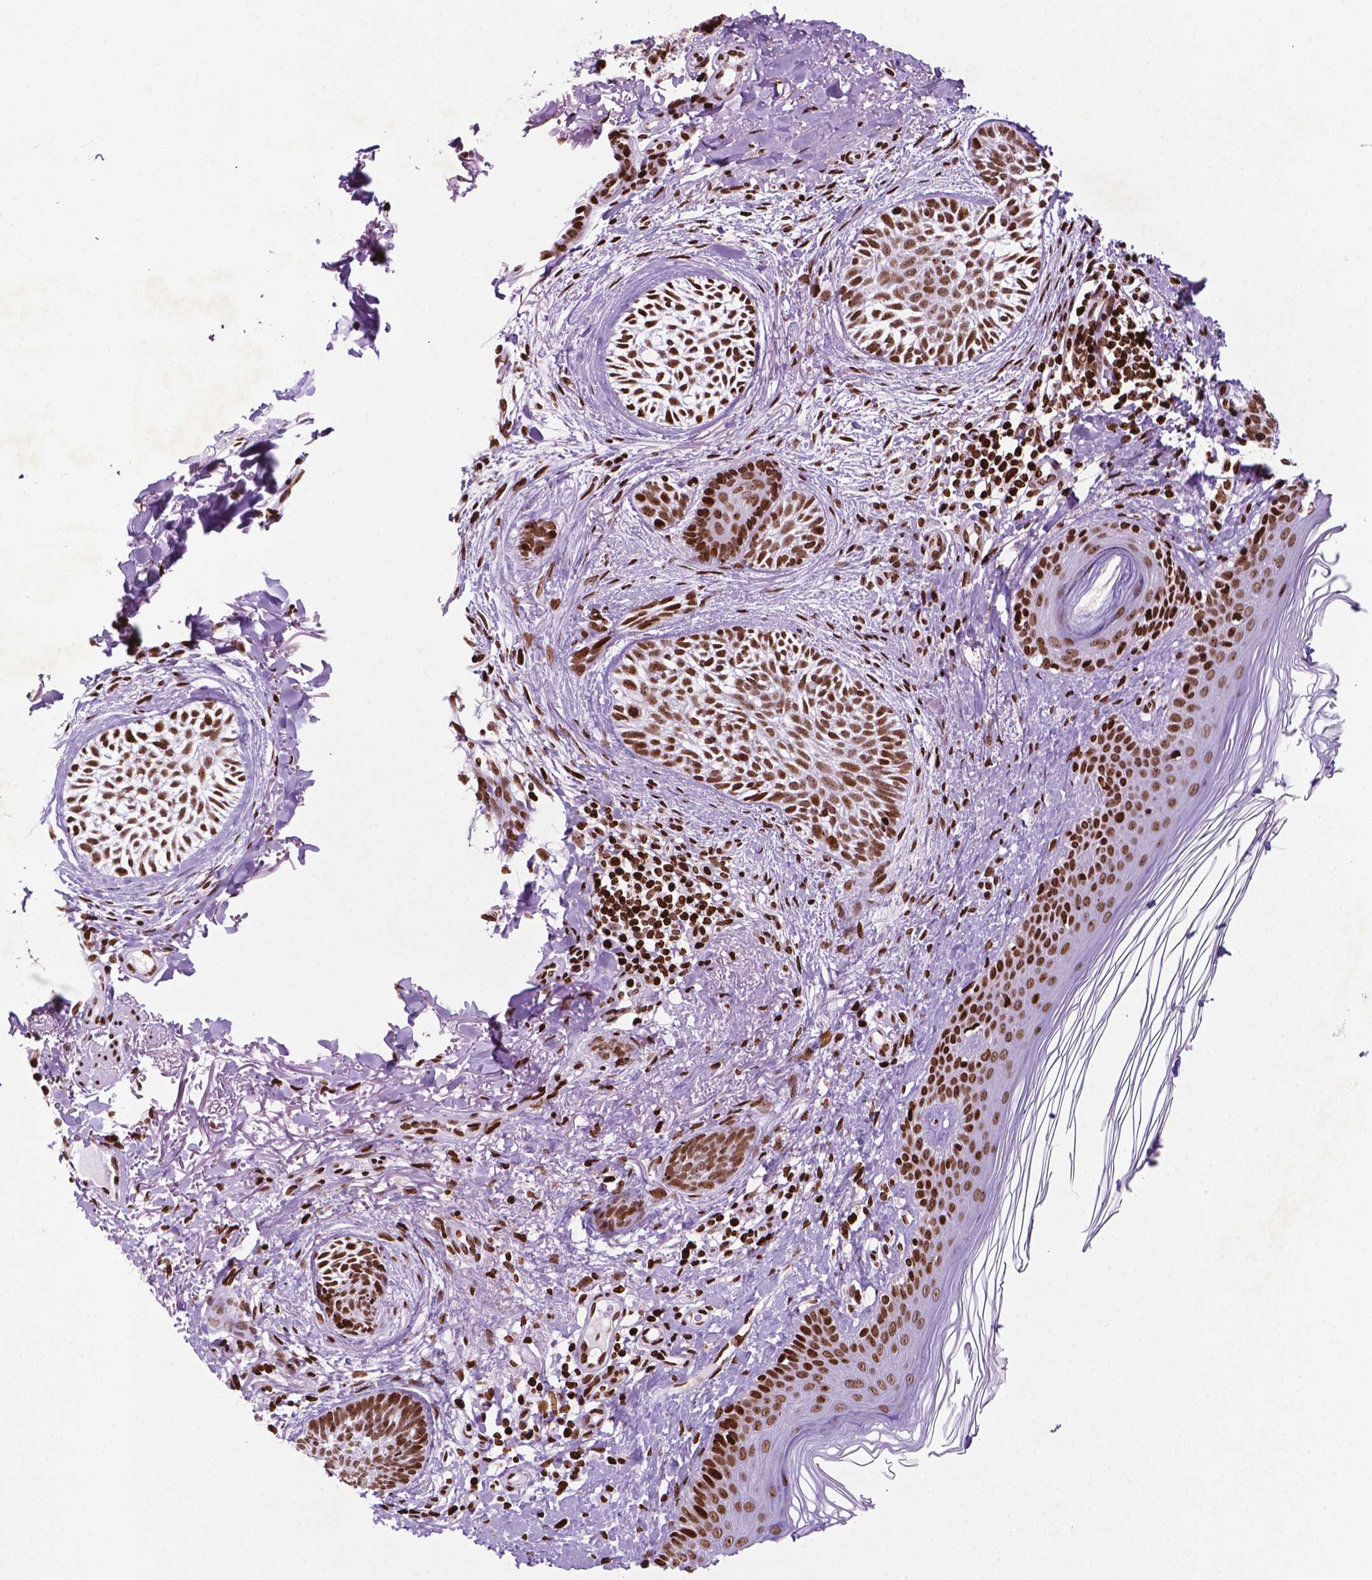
{"staining": {"intensity": "moderate", "quantity": ">75%", "location": "nuclear"}, "tissue": "skin cancer", "cell_type": "Tumor cells", "image_type": "cancer", "snomed": [{"axis": "morphology", "description": "Basal cell carcinoma"}, {"axis": "topography", "description": "Skin"}], "caption": "Protein staining reveals moderate nuclear expression in approximately >75% of tumor cells in skin cancer (basal cell carcinoma). The protein is shown in brown color, while the nuclei are stained blue.", "gene": "TMEM250", "patient": {"sex": "female", "age": 68}}